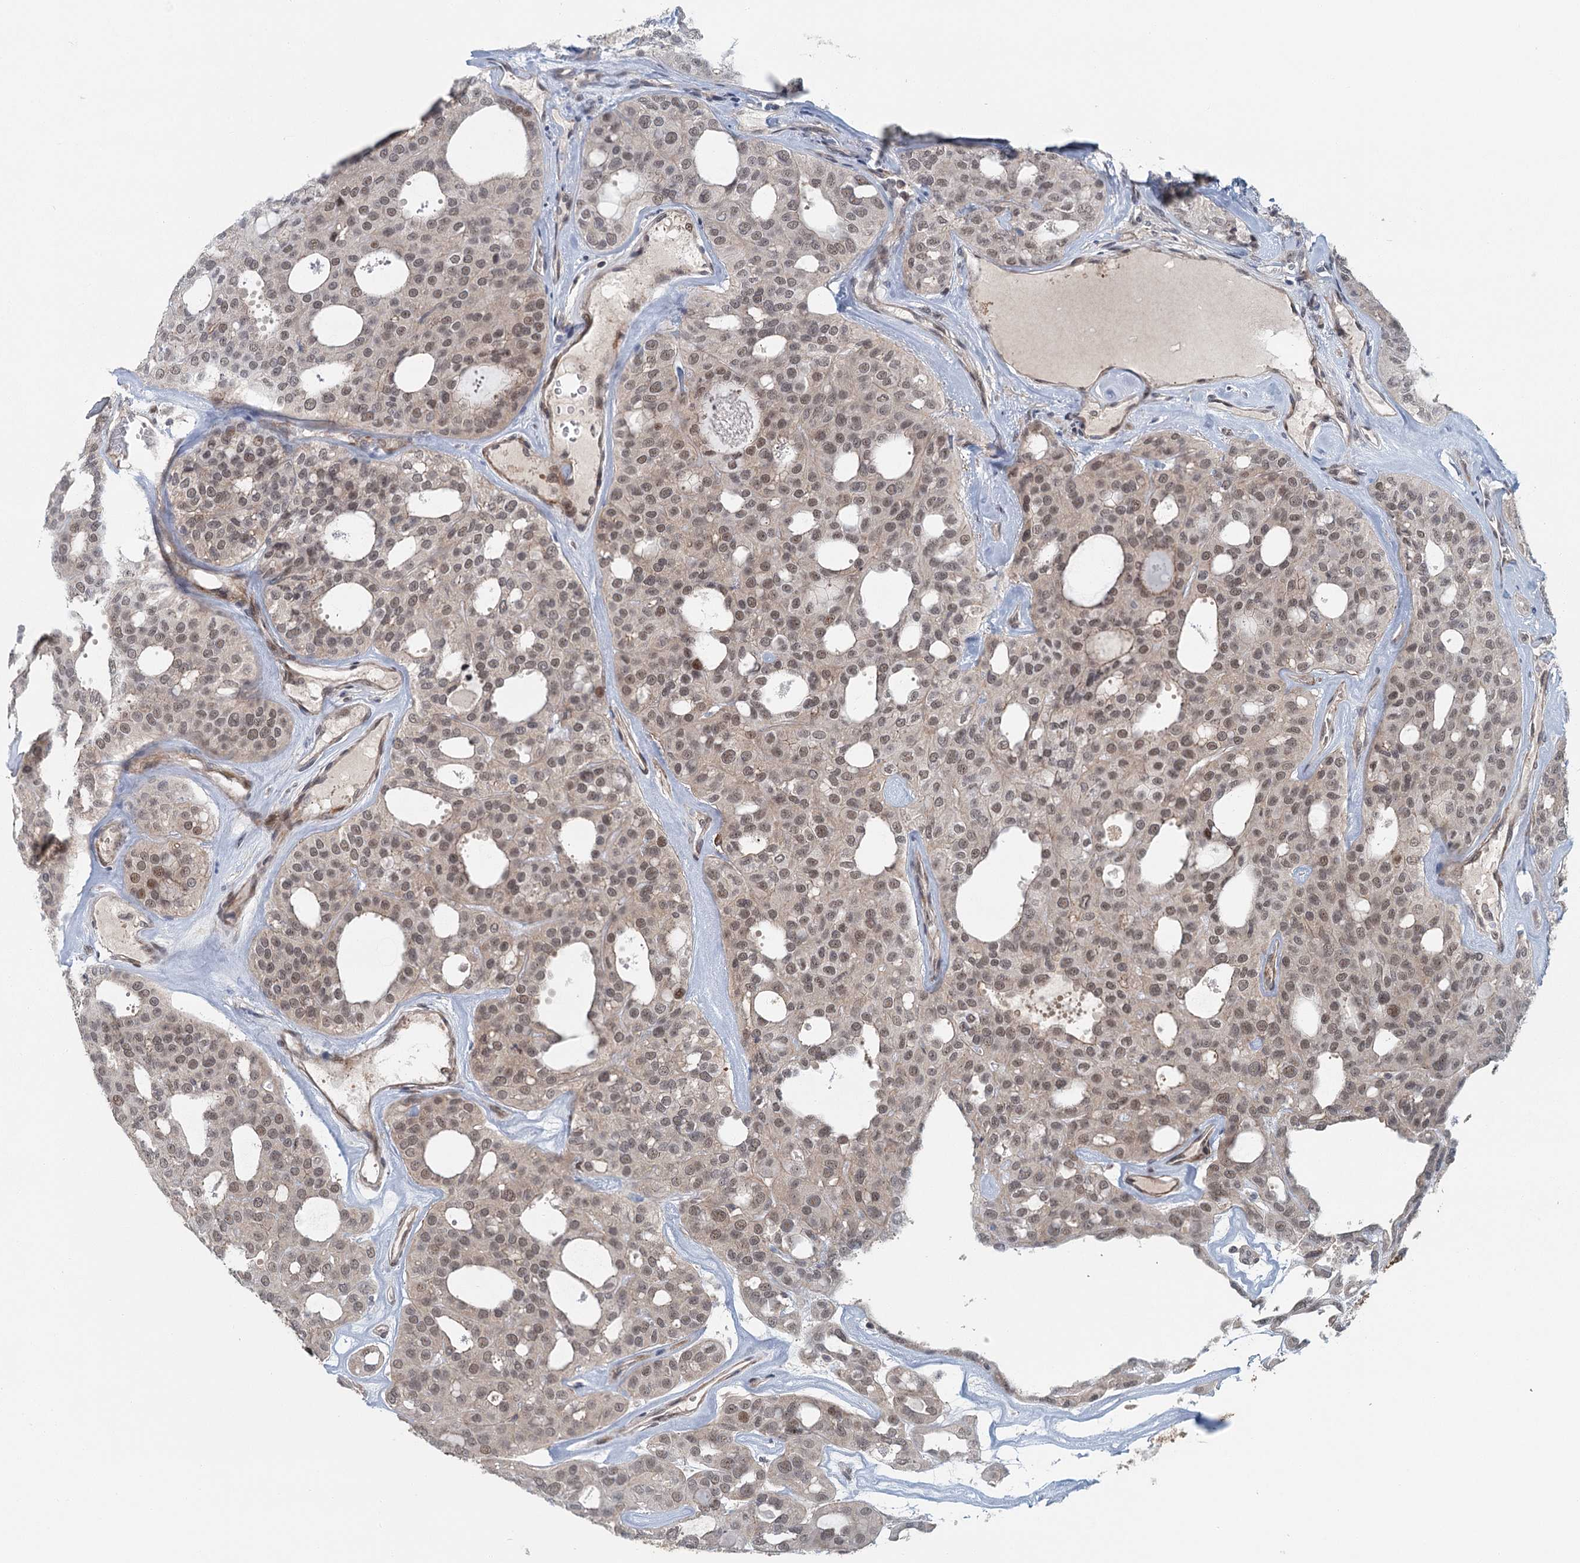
{"staining": {"intensity": "weak", "quantity": ">75%", "location": "nuclear"}, "tissue": "thyroid cancer", "cell_type": "Tumor cells", "image_type": "cancer", "snomed": [{"axis": "morphology", "description": "Follicular adenoma carcinoma, NOS"}, {"axis": "topography", "description": "Thyroid gland"}], "caption": "Tumor cells reveal low levels of weak nuclear expression in about >75% of cells in thyroid cancer.", "gene": "TAS2R42", "patient": {"sex": "male", "age": 75}}